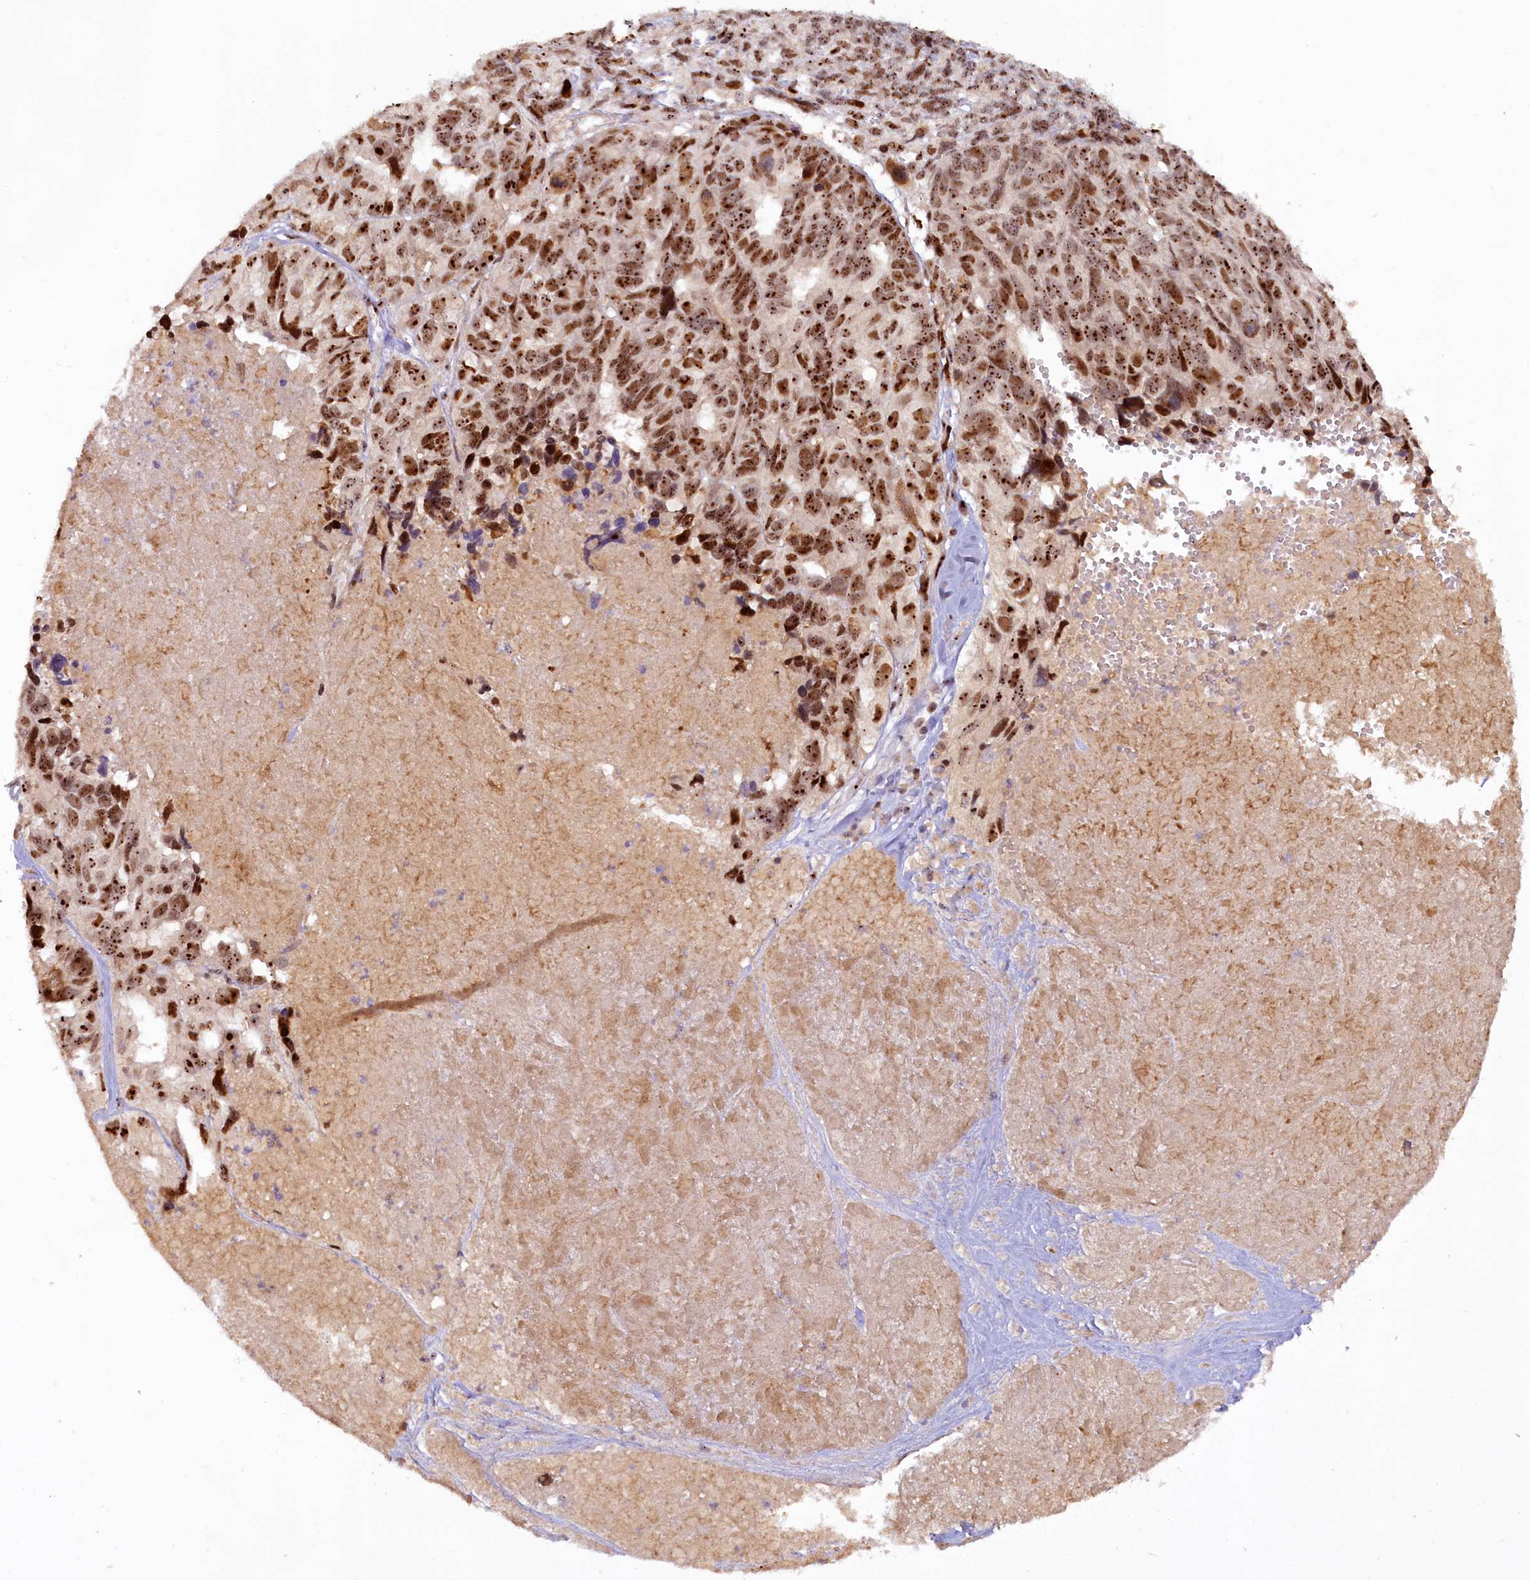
{"staining": {"intensity": "strong", "quantity": ">75%", "location": "nuclear"}, "tissue": "ovarian cancer", "cell_type": "Tumor cells", "image_type": "cancer", "snomed": [{"axis": "morphology", "description": "Cystadenocarcinoma, serous, NOS"}, {"axis": "topography", "description": "Ovary"}], "caption": "Immunohistochemistry of ovarian cancer (serous cystadenocarcinoma) demonstrates high levels of strong nuclear expression in approximately >75% of tumor cells.", "gene": "TCOF1", "patient": {"sex": "female", "age": 79}}